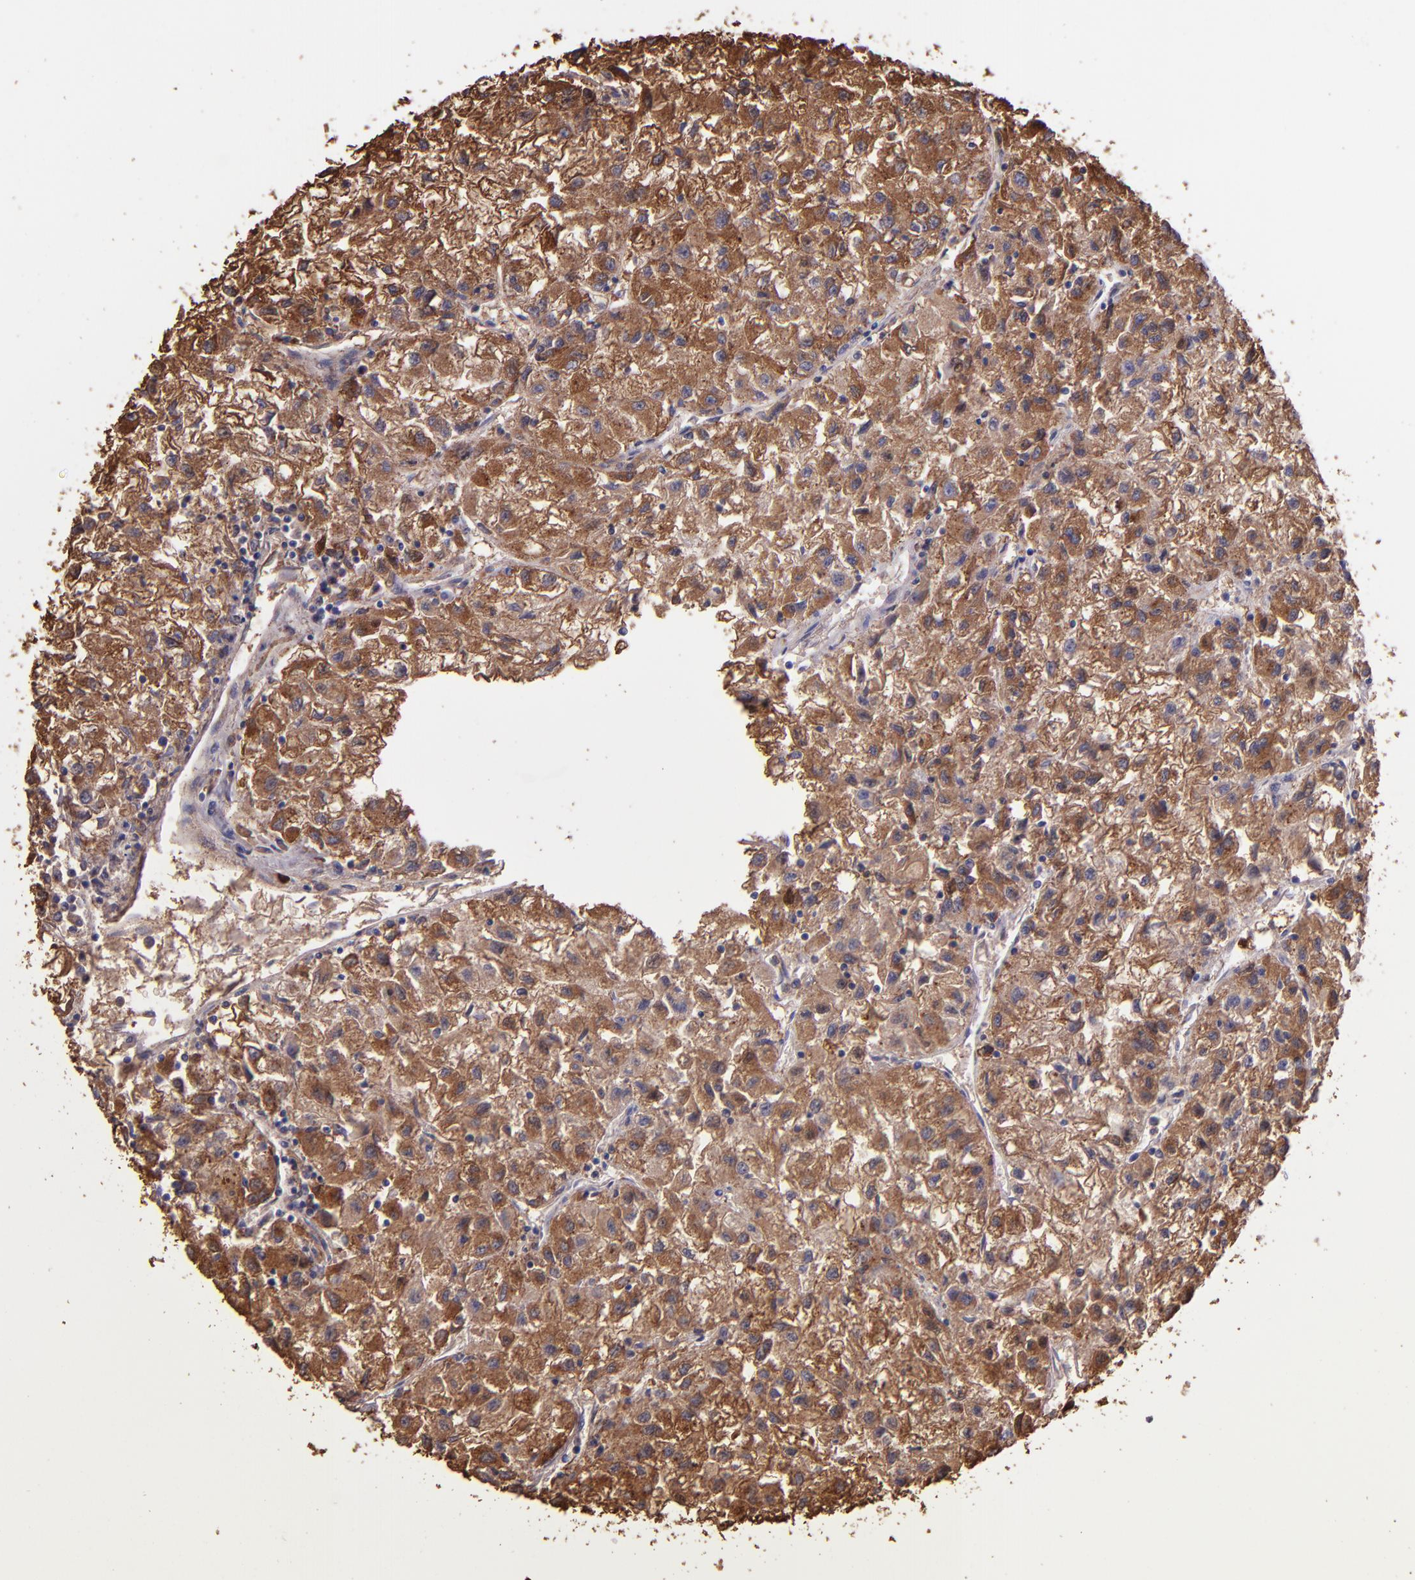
{"staining": {"intensity": "moderate", "quantity": ">75%", "location": "cytoplasmic/membranous"}, "tissue": "renal cancer", "cell_type": "Tumor cells", "image_type": "cancer", "snomed": [{"axis": "morphology", "description": "Adenocarcinoma, NOS"}, {"axis": "topography", "description": "Kidney"}], "caption": "DAB immunohistochemical staining of human renal cancer (adenocarcinoma) demonstrates moderate cytoplasmic/membranous protein positivity in approximately >75% of tumor cells. (DAB (3,3'-diaminobenzidine) IHC, brown staining for protein, blue staining for nuclei).", "gene": "WASHC1", "patient": {"sex": "male", "age": 59}}